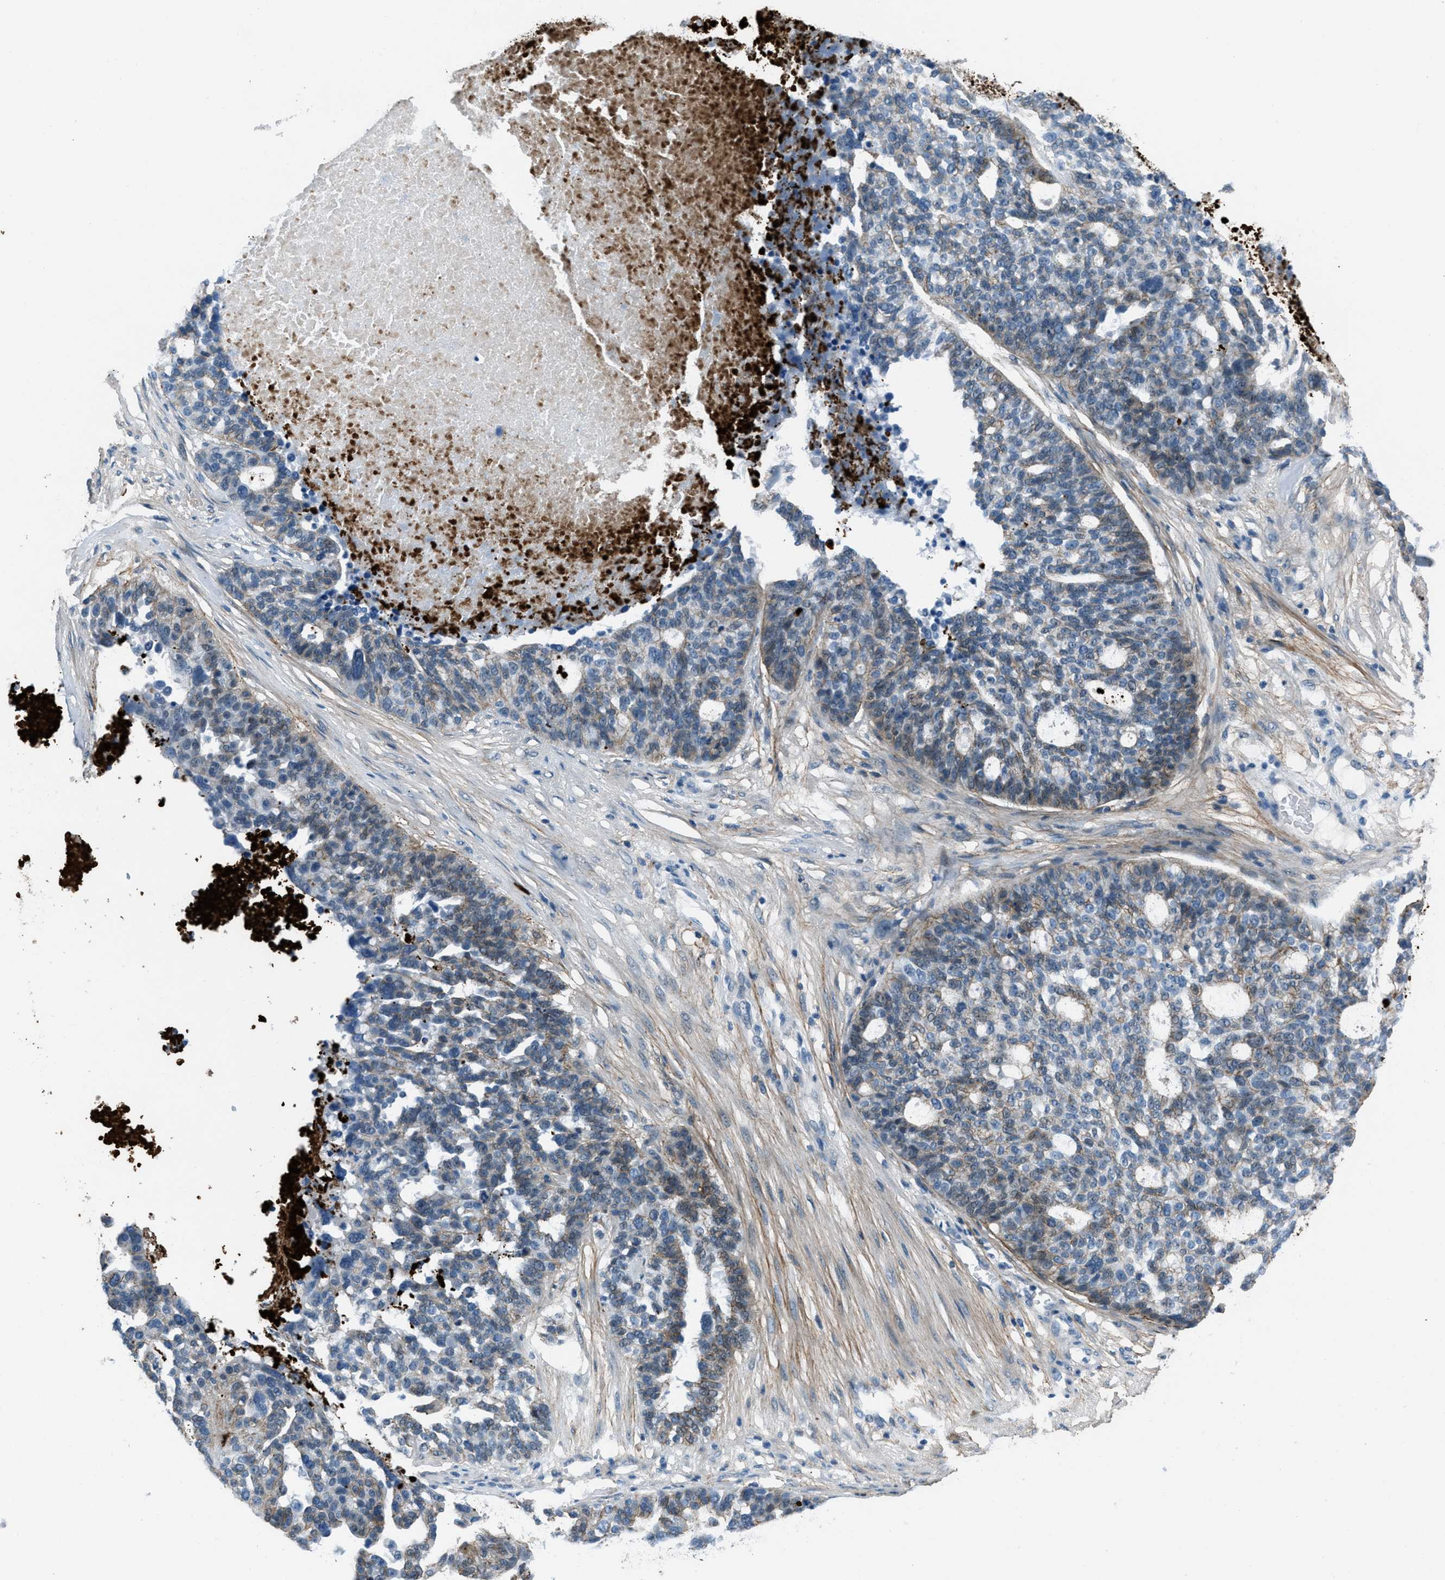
{"staining": {"intensity": "weak", "quantity": "<25%", "location": "cytoplasmic/membranous"}, "tissue": "ovarian cancer", "cell_type": "Tumor cells", "image_type": "cancer", "snomed": [{"axis": "morphology", "description": "Cystadenocarcinoma, serous, NOS"}, {"axis": "topography", "description": "Ovary"}], "caption": "Immunohistochemistry (IHC) of ovarian cancer (serous cystadenocarcinoma) shows no expression in tumor cells.", "gene": "FBN1", "patient": {"sex": "female", "age": 59}}